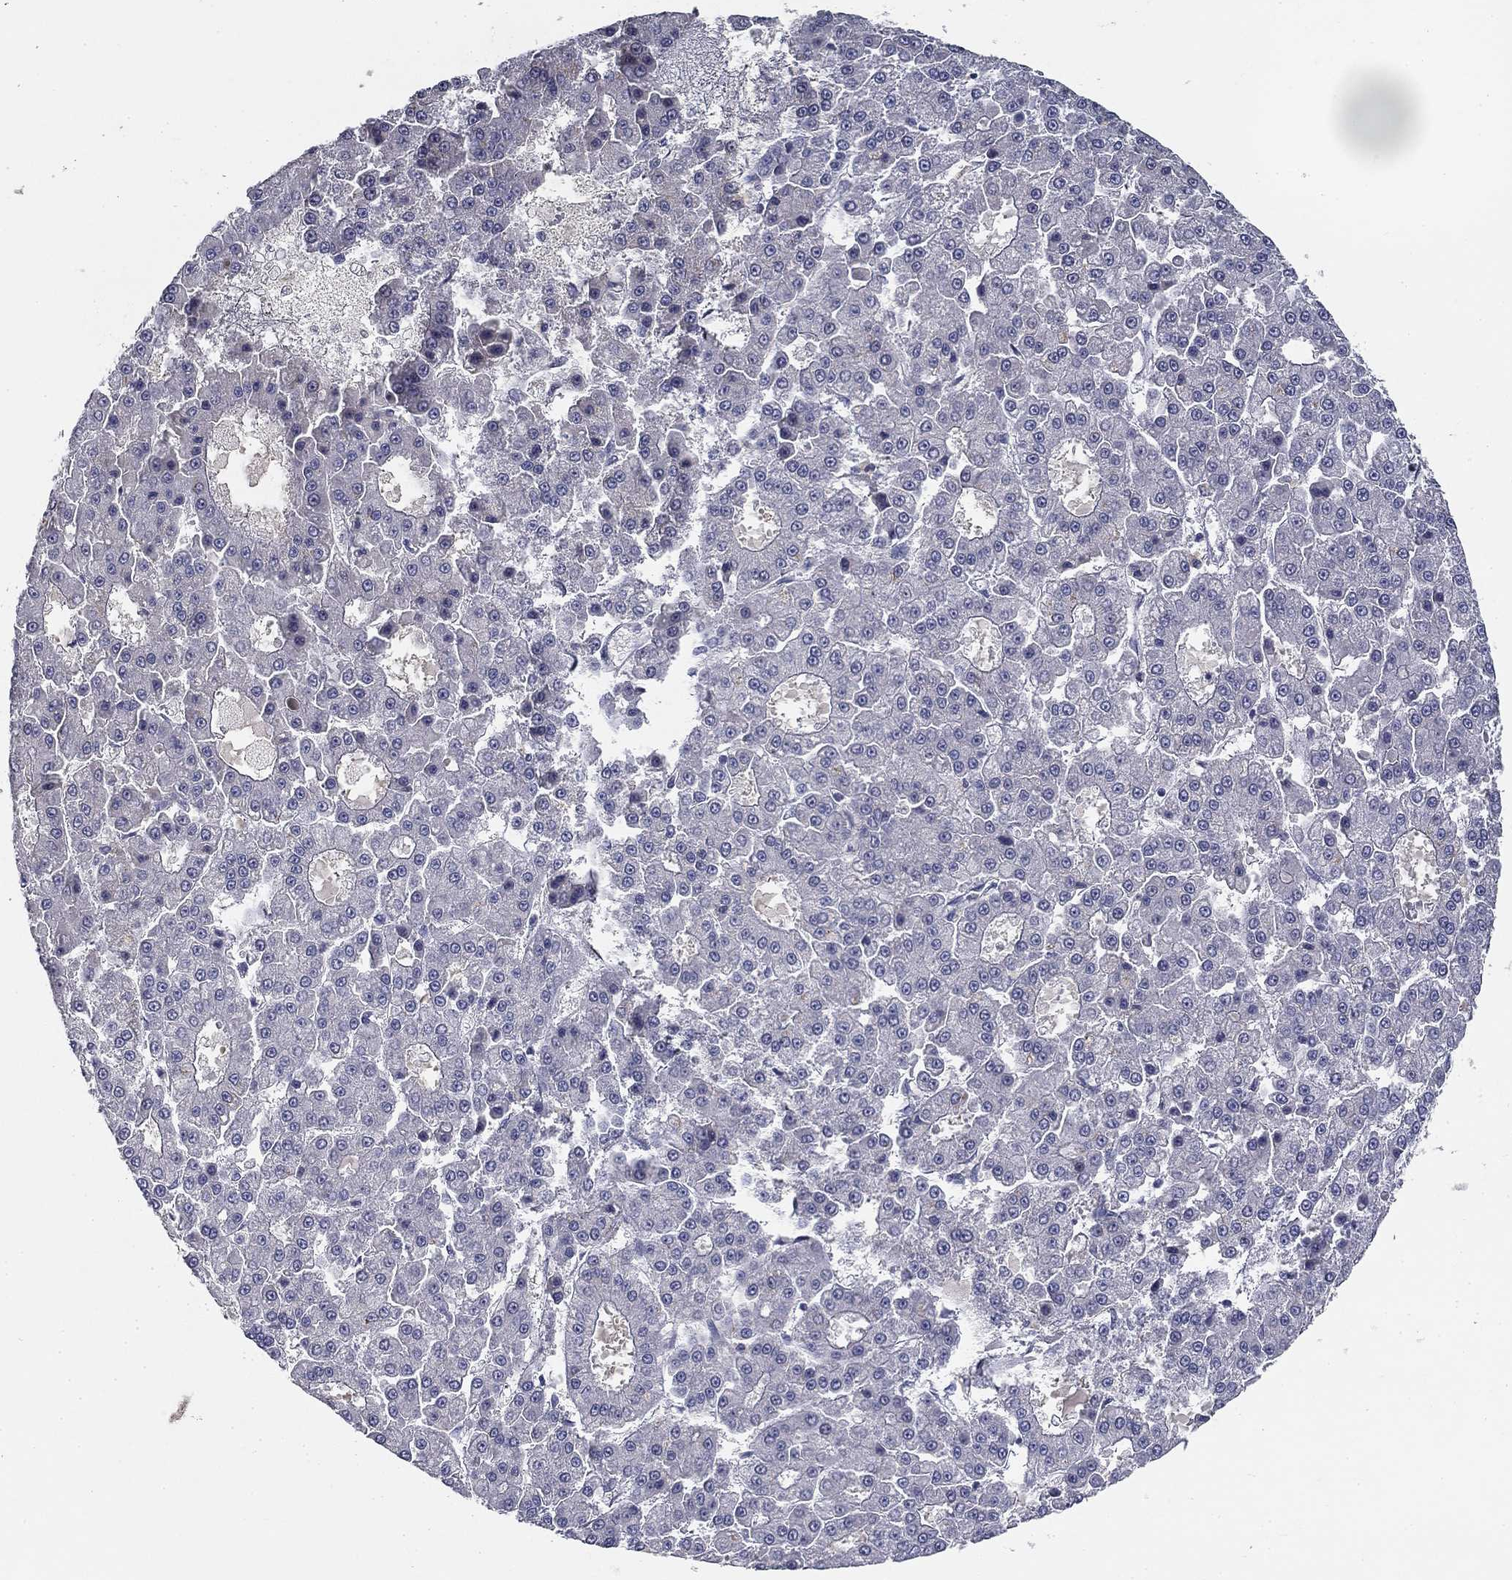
{"staining": {"intensity": "negative", "quantity": "none", "location": "none"}, "tissue": "liver cancer", "cell_type": "Tumor cells", "image_type": "cancer", "snomed": [{"axis": "morphology", "description": "Carcinoma, Hepatocellular, NOS"}, {"axis": "topography", "description": "Liver"}], "caption": "Immunohistochemistry (IHC) micrograph of neoplastic tissue: liver cancer stained with DAB shows no significant protein expression in tumor cells. The staining was performed using DAB to visualize the protein expression in brown, while the nuclei were stained in blue with hematoxylin (Magnification: 20x).", "gene": "CD274", "patient": {"sex": "male", "age": 70}}